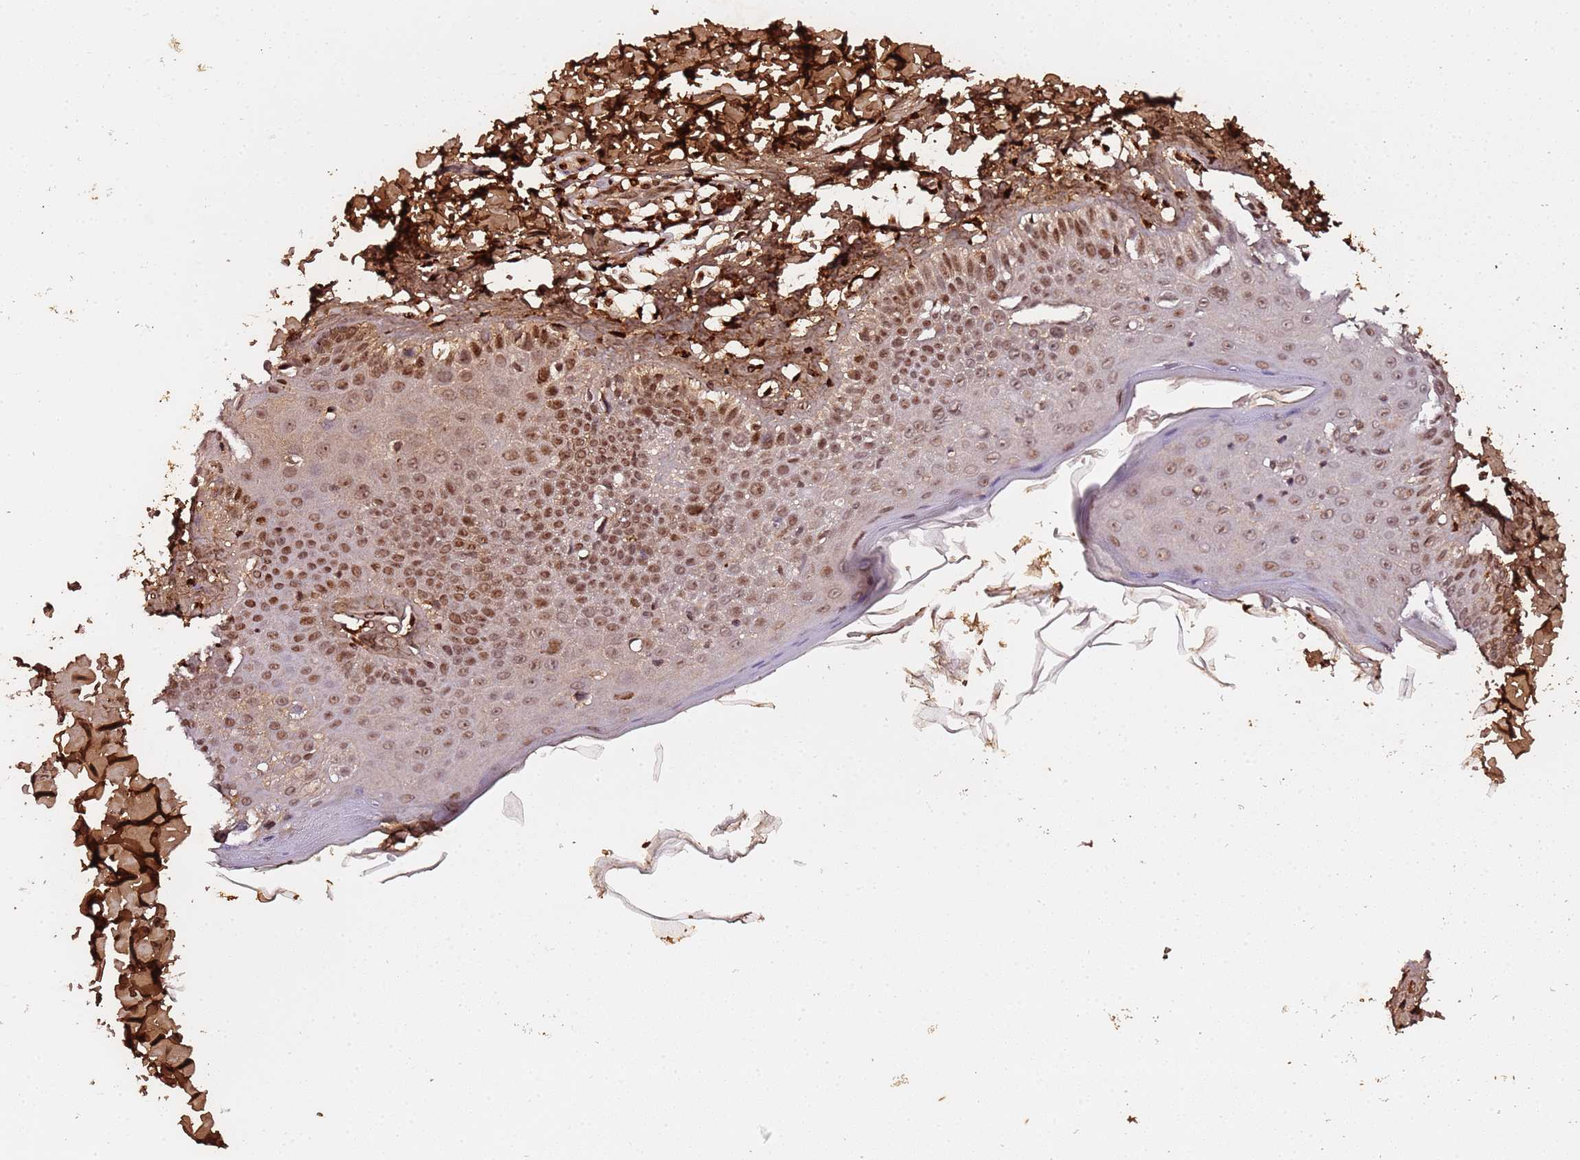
{"staining": {"intensity": "moderate", "quantity": ">75%", "location": "cytoplasmic/membranous,nuclear"}, "tissue": "skin", "cell_type": "Fibroblasts", "image_type": "normal", "snomed": [{"axis": "morphology", "description": "Normal tissue, NOS"}, {"axis": "topography", "description": "Skin"}], "caption": "A brown stain labels moderate cytoplasmic/membranous,nuclear expression of a protein in fibroblasts of unremarkable human skin. Immunohistochemistry stains the protein in brown and the nuclei are stained blue.", "gene": "COL1A2", "patient": {"sex": "male", "age": 52}}